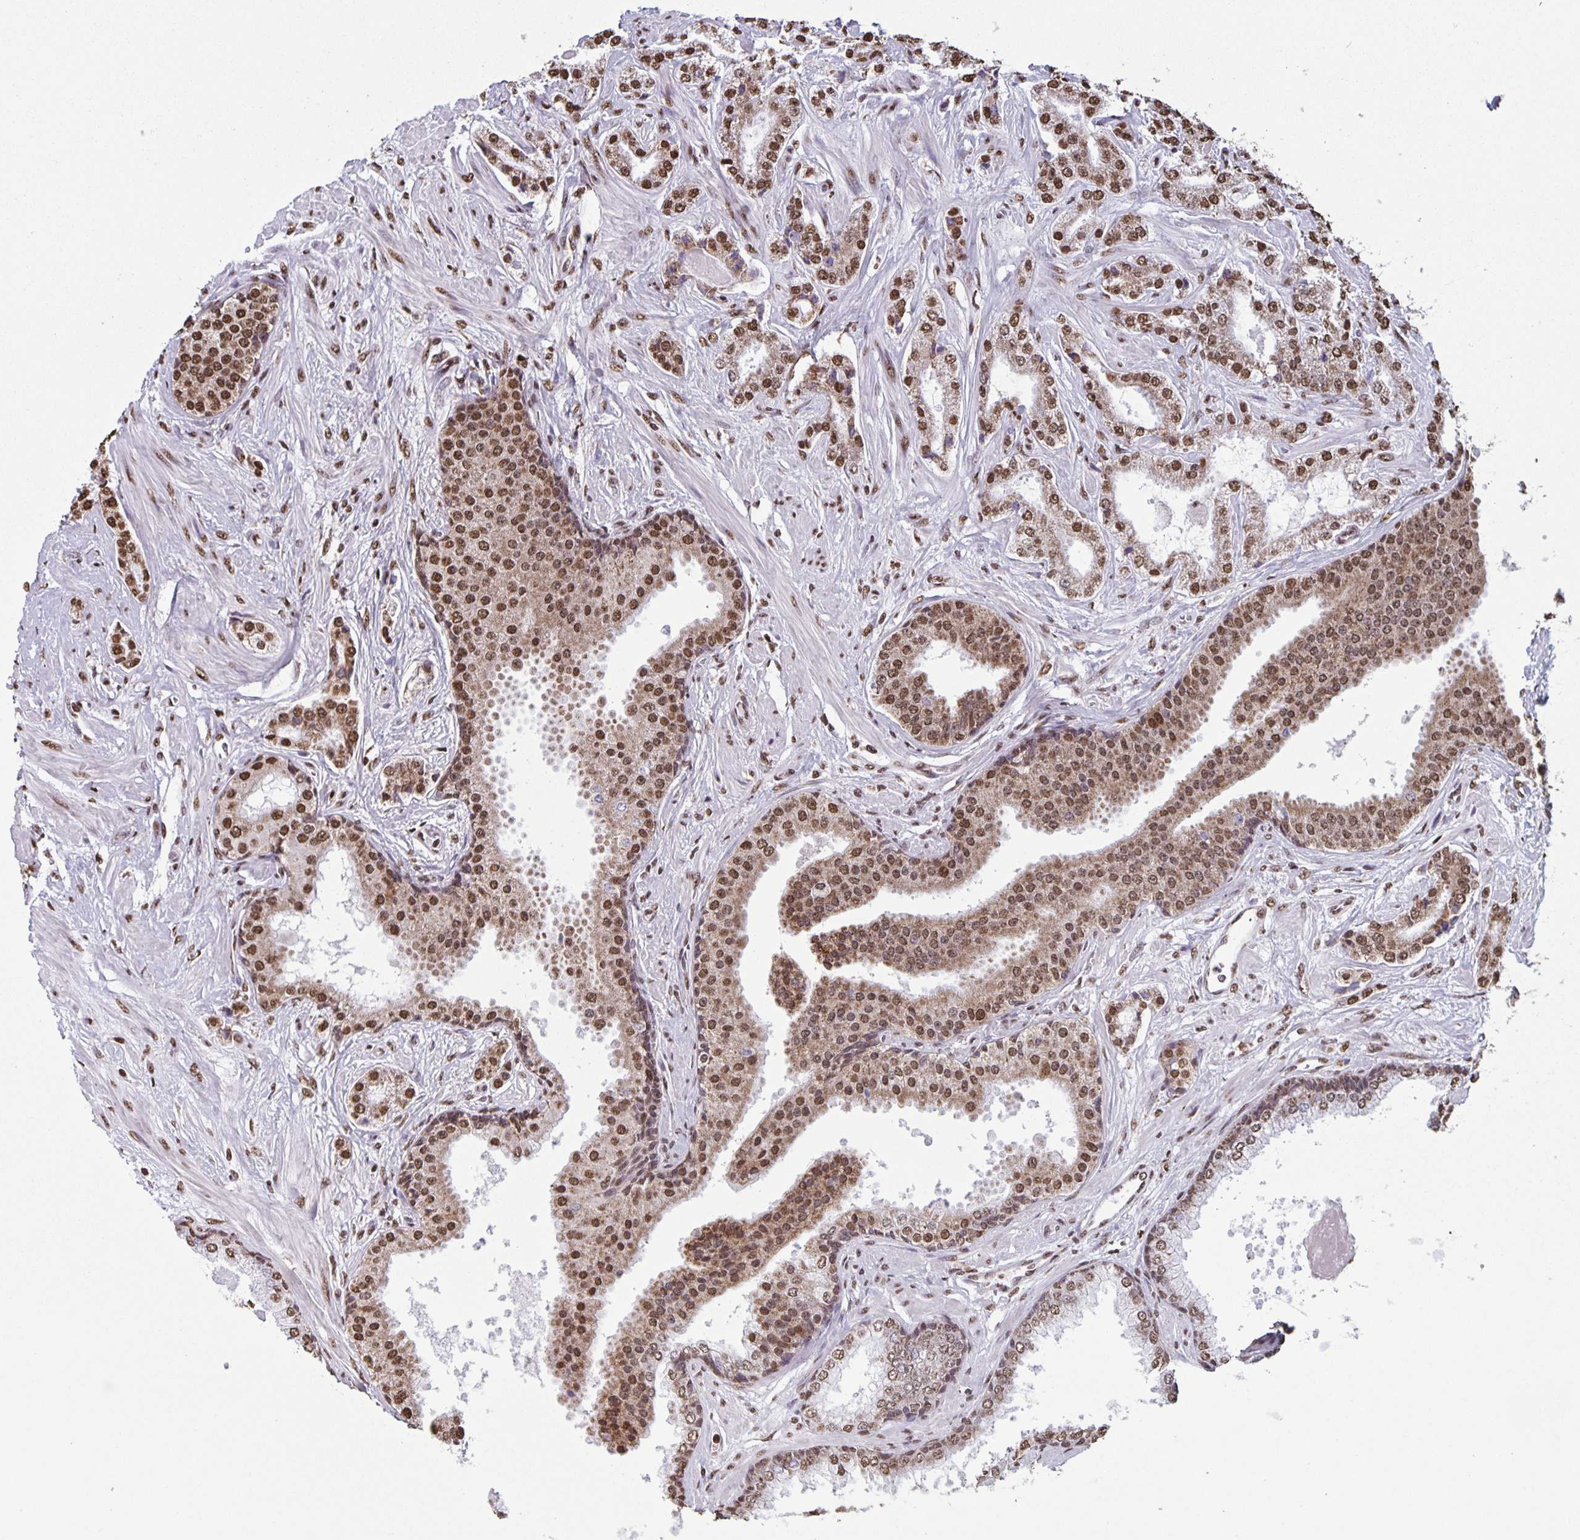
{"staining": {"intensity": "moderate", "quantity": ">75%", "location": "nuclear"}, "tissue": "prostate cancer", "cell_type": "Tumor cells", "image_type": "cancer", "snomed": [{"axis": "morphology", "description": "Adenocarcinoma, Low grade"}, {"axis": "topography", "description": "Prostate"}], "caption": "Immunohistochemical staining of prostate cancer displays moderate nuclear protein positivity in about >75% of tumor cells.", "gene": "DUT", "patient": {"sex": "male", "age": 55}}